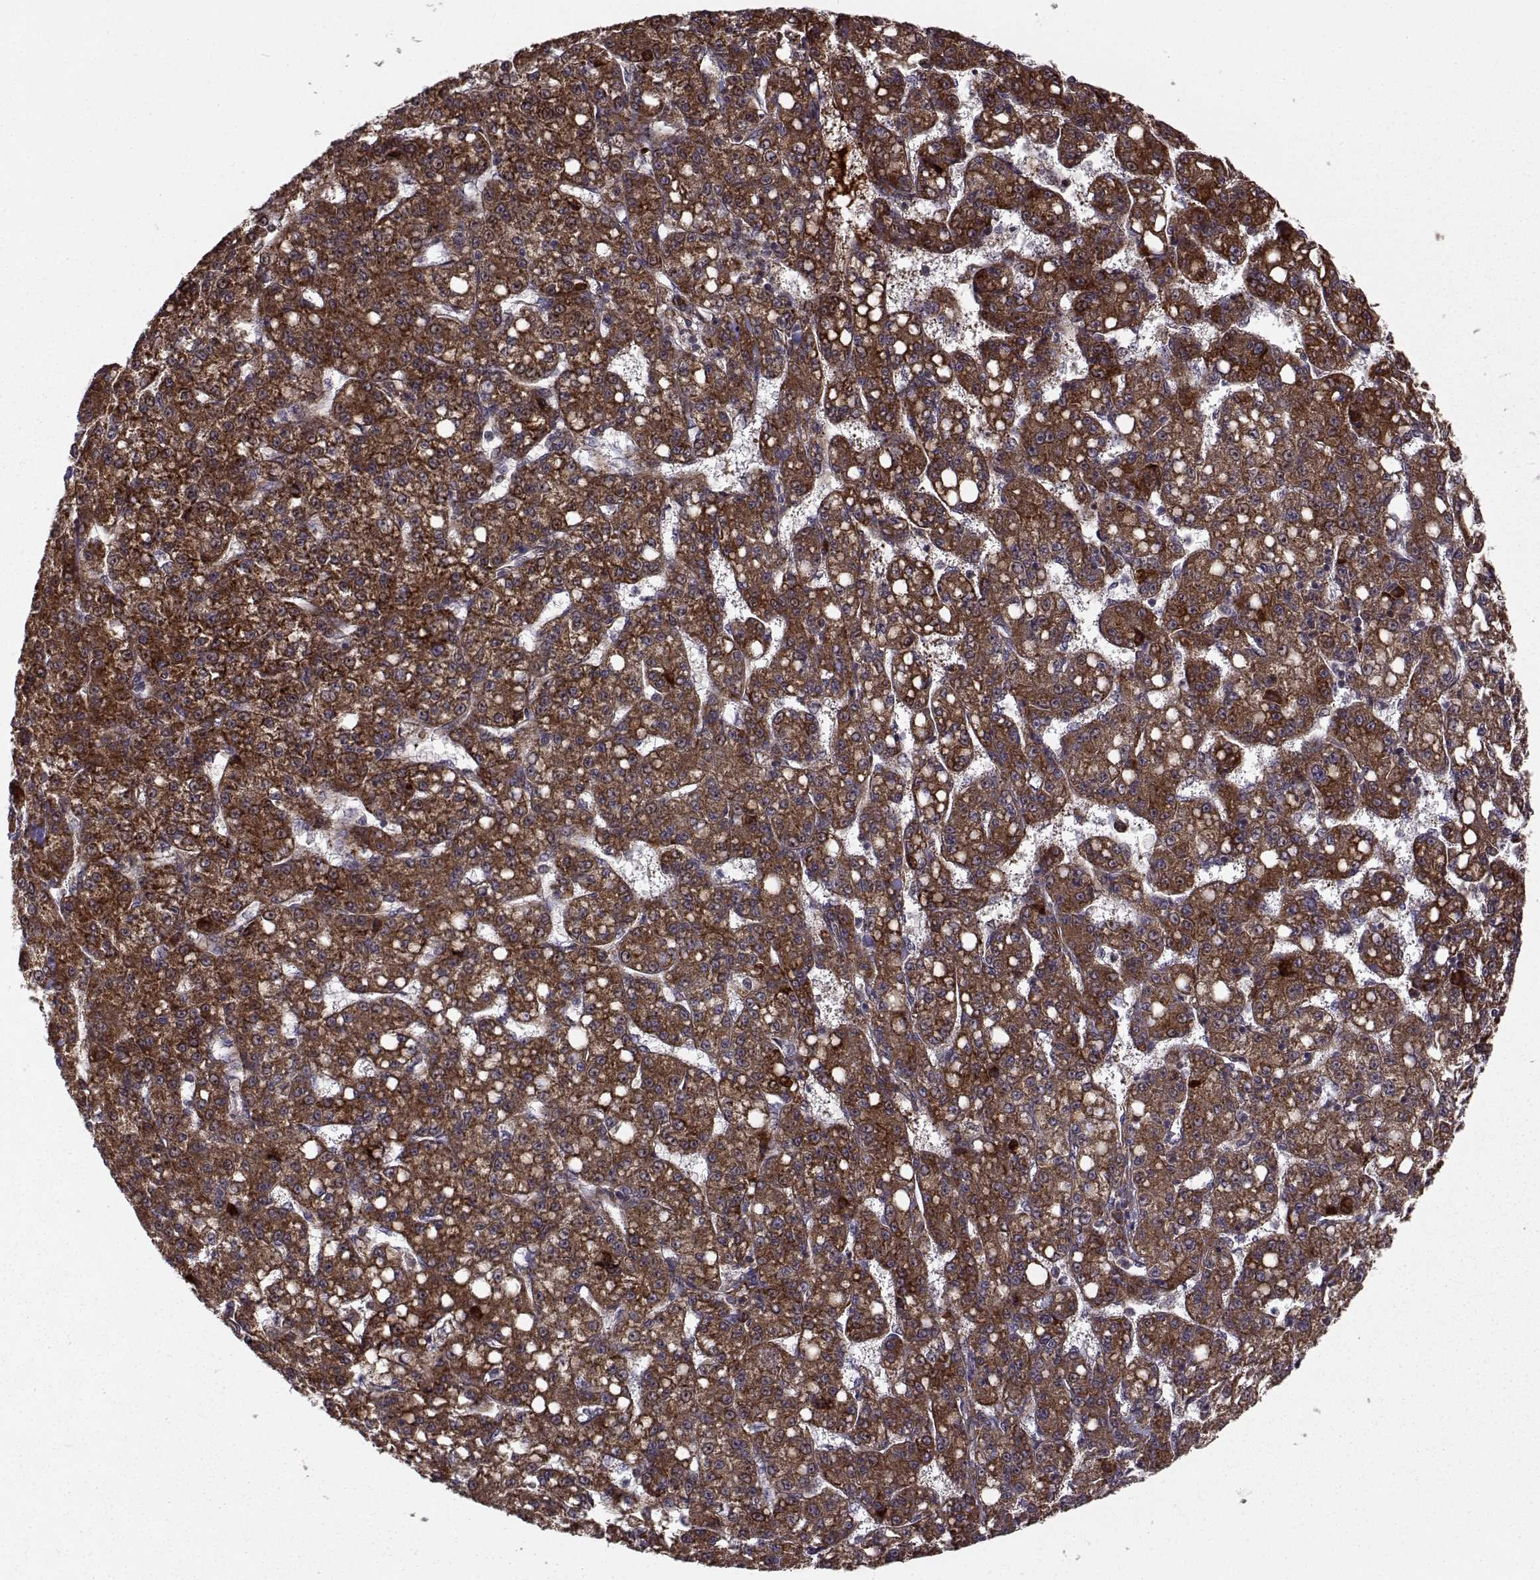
{"staining": {"intensity": "strong", "quantity": ">75%", "location": "cytoplasmic/membranous"}, "tissue": "liver cancer", "cell_type": "Tumor cells", "image_type": "cancer", "snomed": [{"axis": "morphology", "description": "Carcinoma, Hepatocellular, NOS"}, {"axis": "topography", "description": "Liver"}], "caption": "IHC (DAB) staining of hepatocellular carcinoma (liver) exhibits strong cytoplasmic/membranous protein positivity in approximately >75% of tumor cells. The staining was performed using DAB (3,3'-diaminobenzidine) to visualize the protein expression in brown, while the nuclei were stained in blue with hematoxylin (Magnification: 20x).", "gene": "RPL31", "patient": {"sex": "female", "age": 65}}